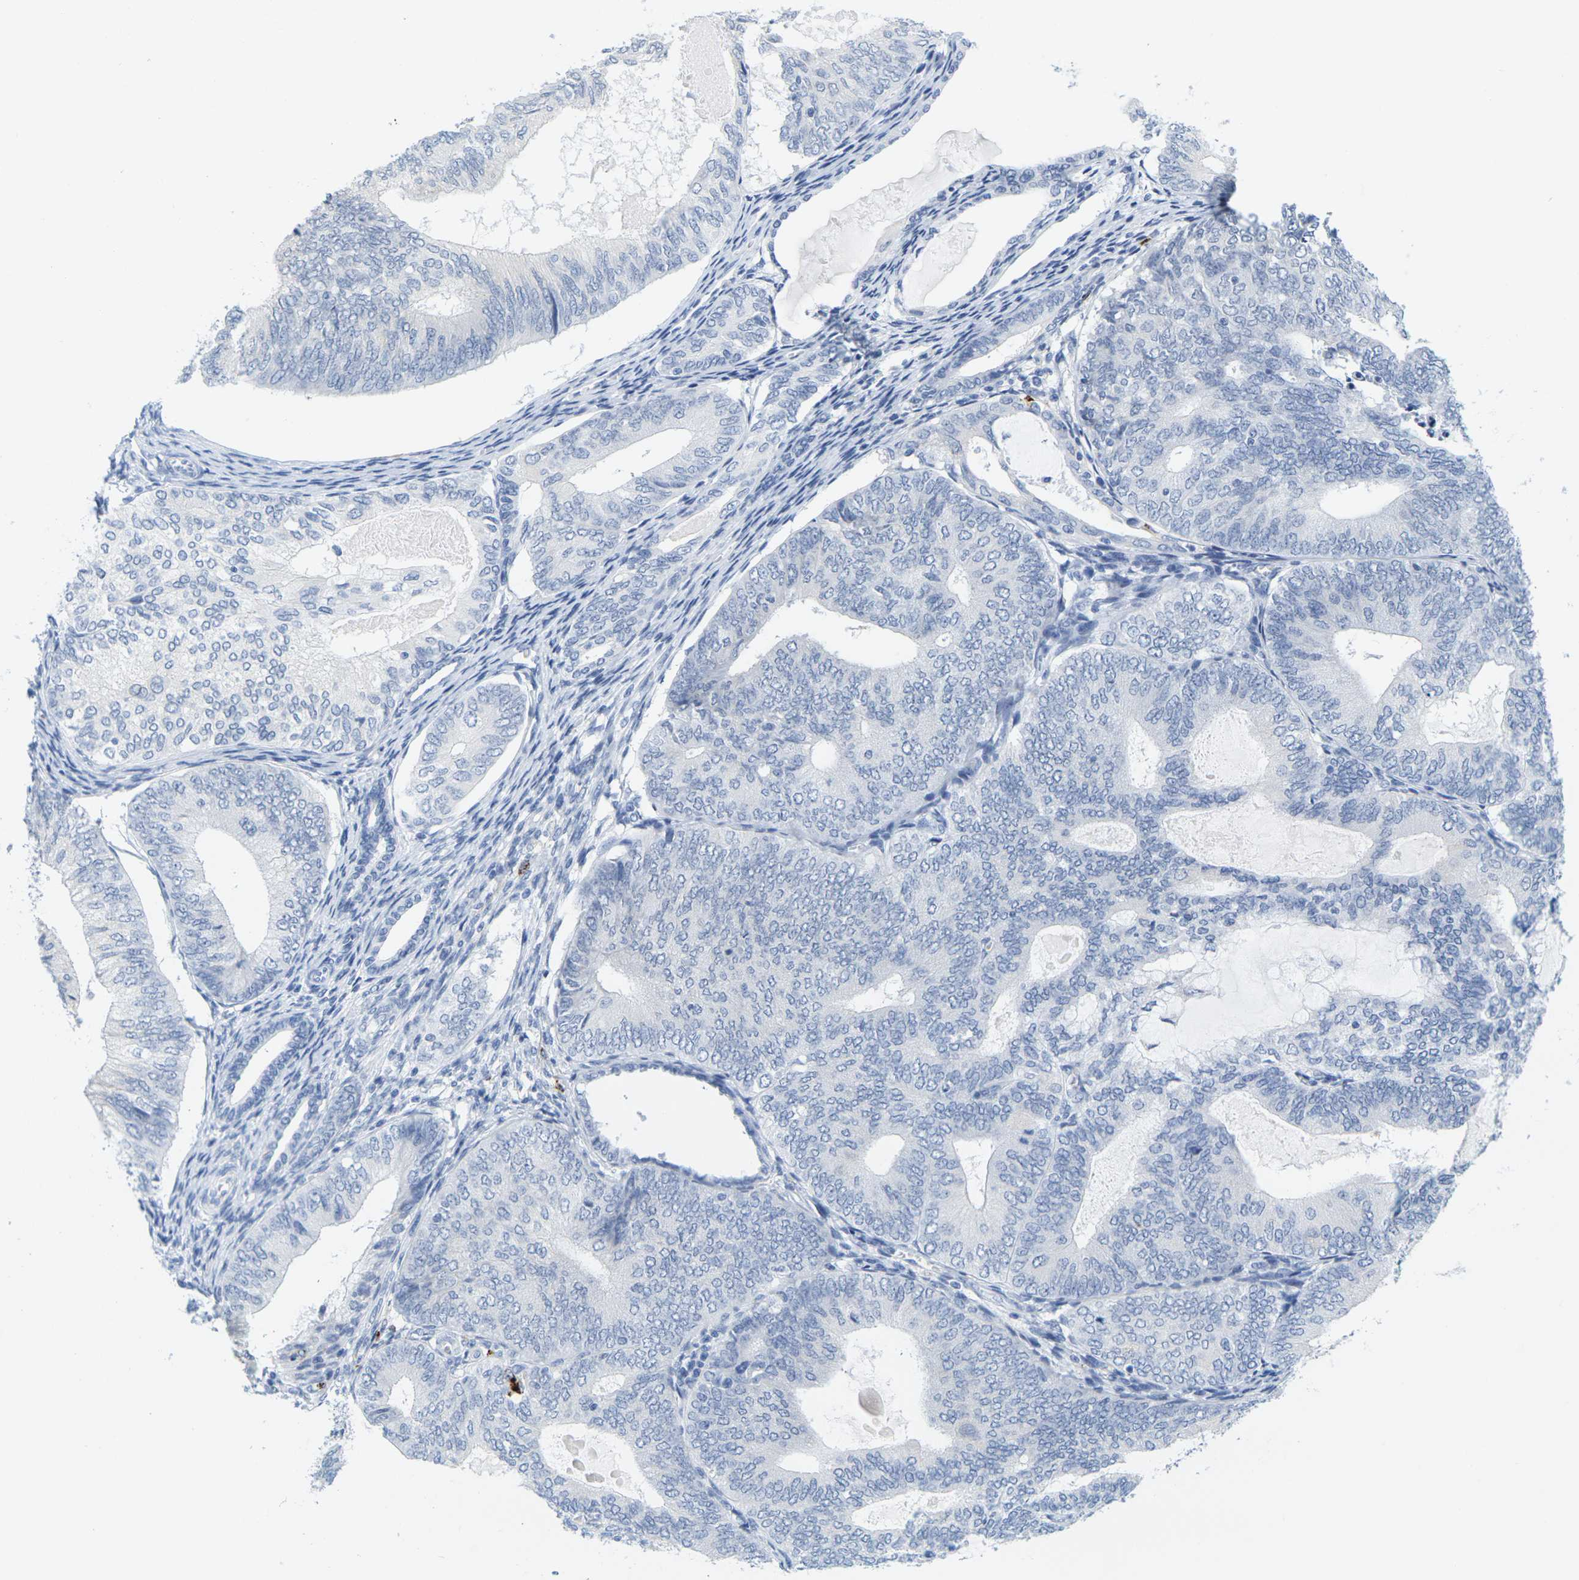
{"staining": {"intensity": "negative", "quantity": "none", "location": "none"}, "tissue": "endometrial cancer", "cell_type": "Tumor cells", "image_type": "cancer", "snomed": [{"axis": "morphology", "description": "Adenocarcinoma, NOS"}, {"axis": "topography", "description": "Endometrium"}], "caption": "High magnification brightfield microscopy of endometrial cancer (adenocarcinoma) stained with DAB (brown) and counterstained with hematoxylin (blue): tumor cells show no significant expression. The staining is performed using DAB (3,3'-diaminobenzidine) brown chromogen with nuclei counter-stained in using hematoxylin.", "gene": "HLA-DOB", "patient": {"sex": "female", "age": 81}}